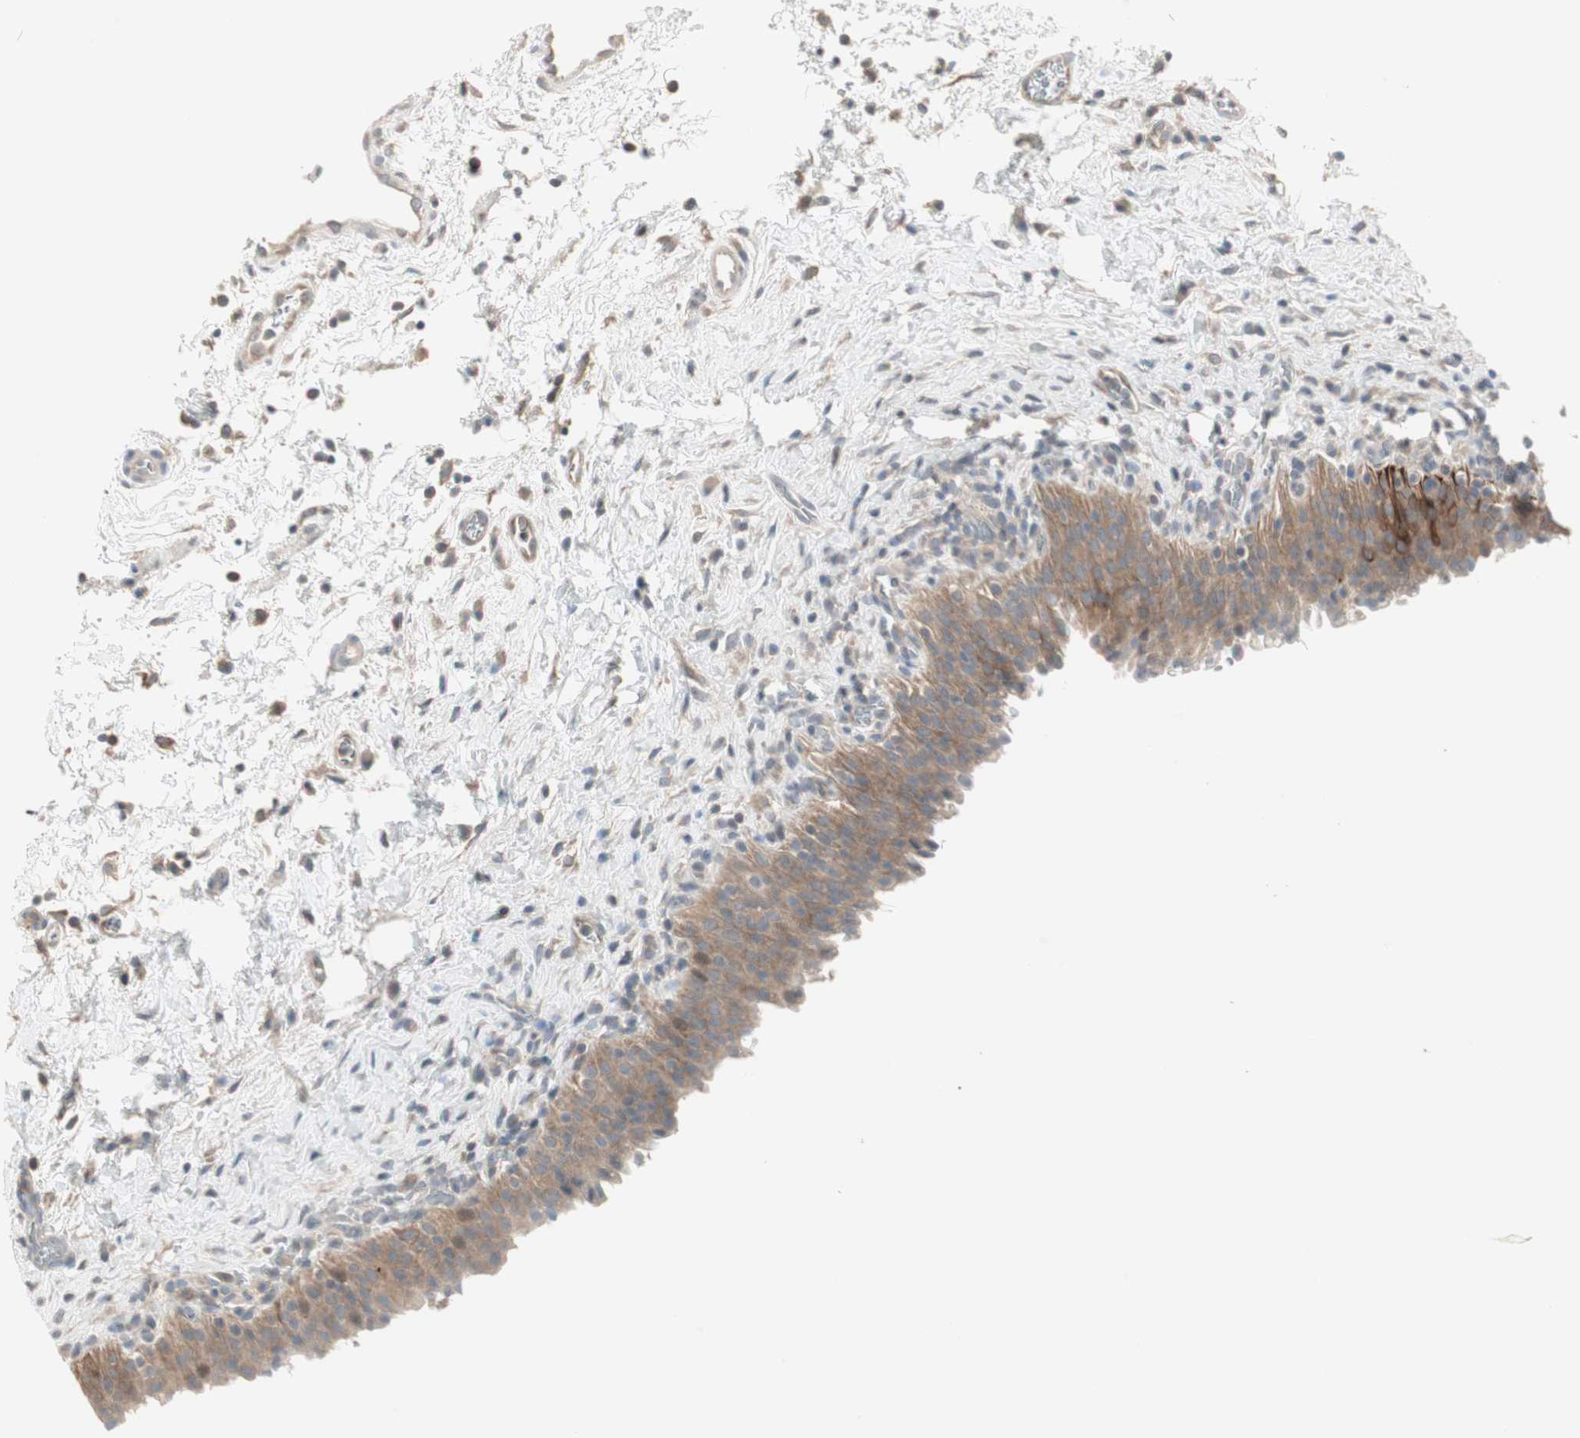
{"staining": {"intensity": "moderate", "quantity": ">75%", "location": "cytoplasmic/membranous"}, "tissue": "urinary bladder", "cell_type": "Urothelial cells", "image_type": "normal", "snomed": [{"axis": "morphology", "description": "Normal tissue, NOS"}, {"axis": "topography", "description": "Urinary bladder"}], "caption": "Immunohistochemical staining of unremarkable urinary bladder reveals moderate cytoplasmic/membranous protein staining in approximately >75% of urothelial cells.", "gene": "ZFP36", "patient": {"sex": "male", "age": 51}}